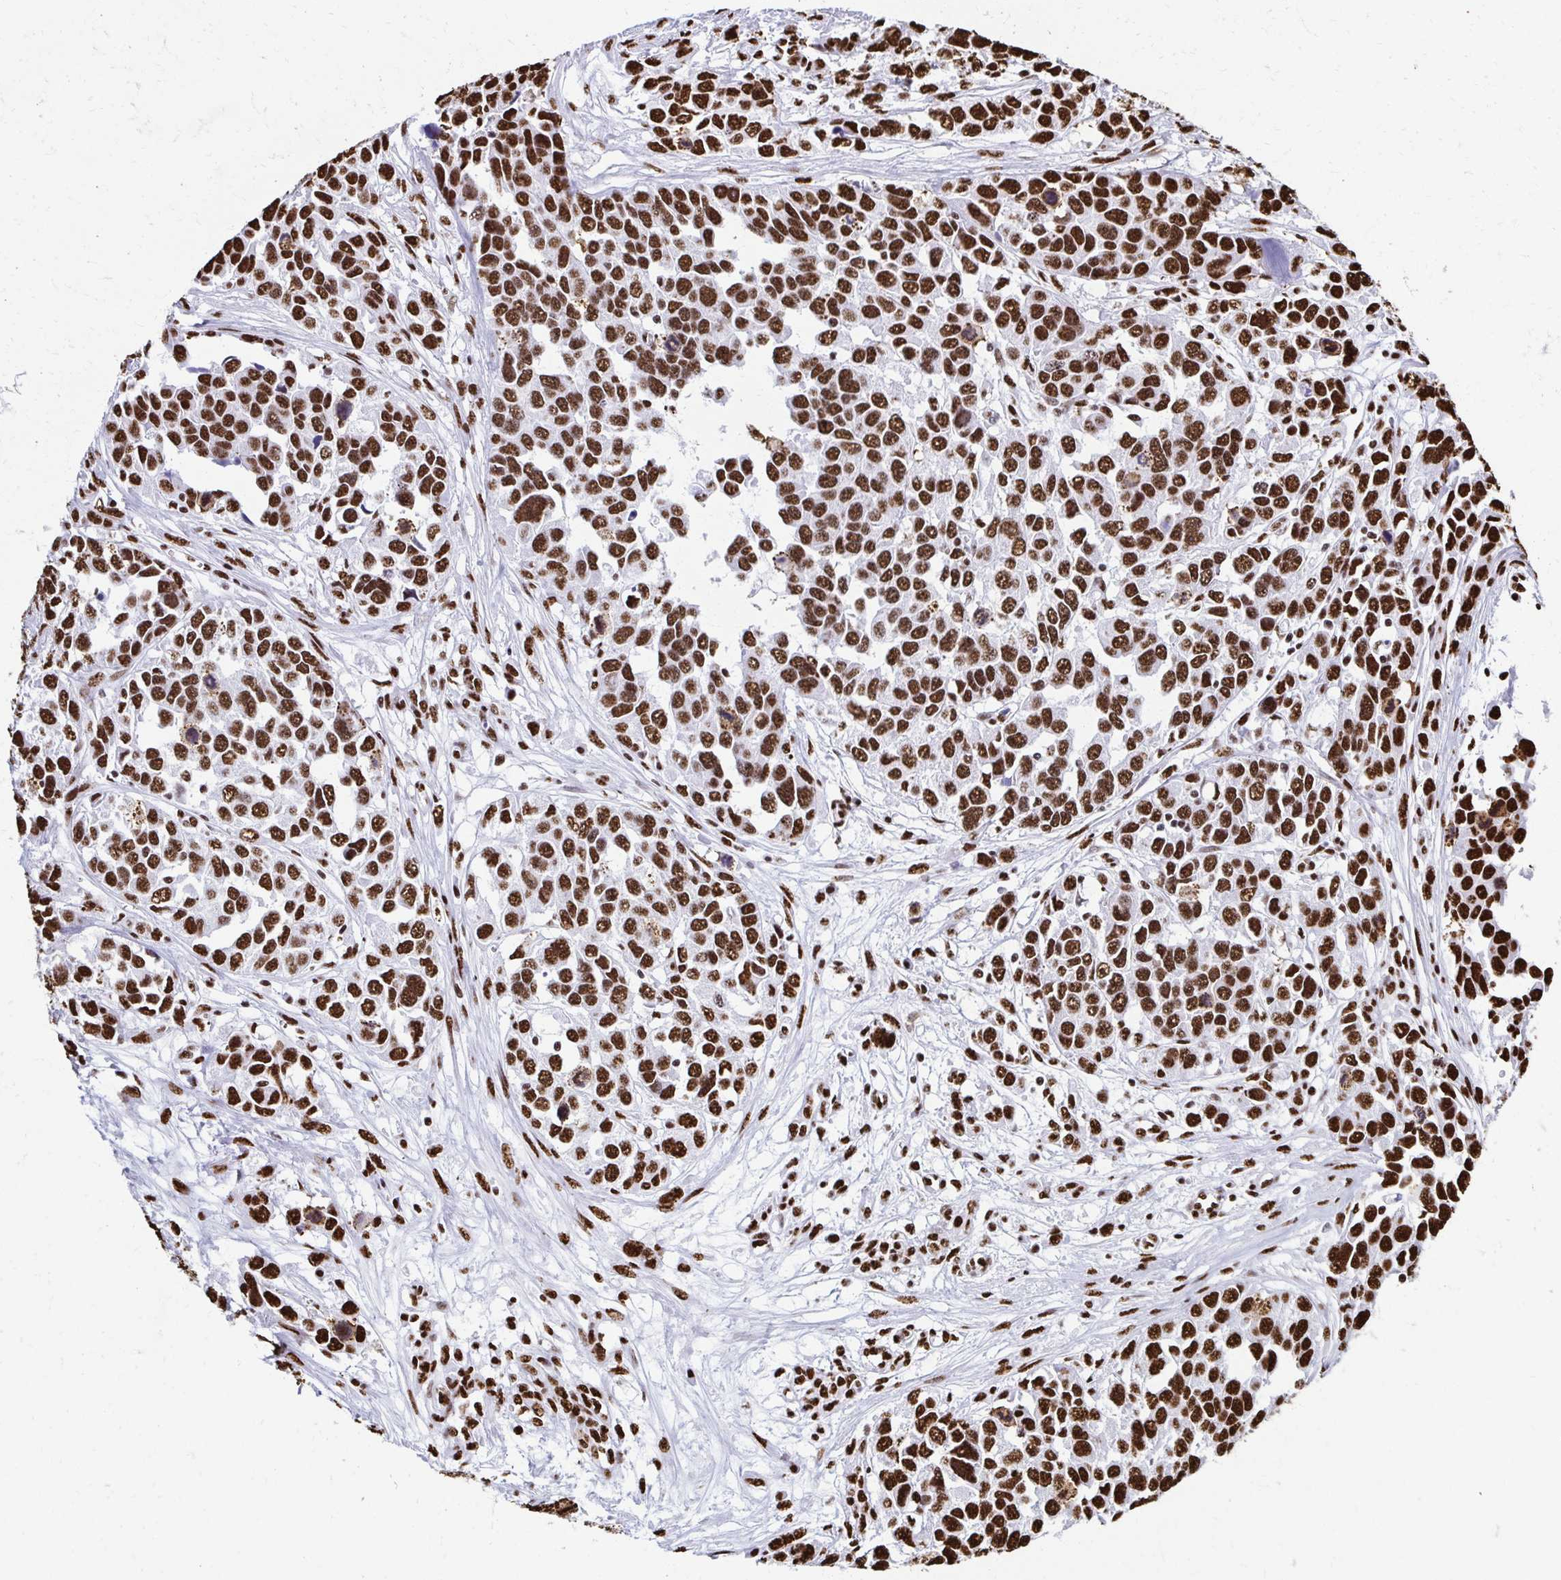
{"staining": {"intensity": "strong", "quantity": ">75%", "location": "nuclear"}, "tissue": "ovarian cancer", "cell_type": "Tumor cells", "image_type": "cancer", "snomed": [{"axis": "morphology", "description": "Cystadenocarcinoma, serous, NOS"}, {"axis": "topography", "description": "Ovary"}], "caption": "A brown stain labels strong nuclear positivity of a protein in human serous cystadenocarcinoma (ovarian) tumor cells.", "gene": "NONO", "patient": {"sex": "female", "age": 76}}